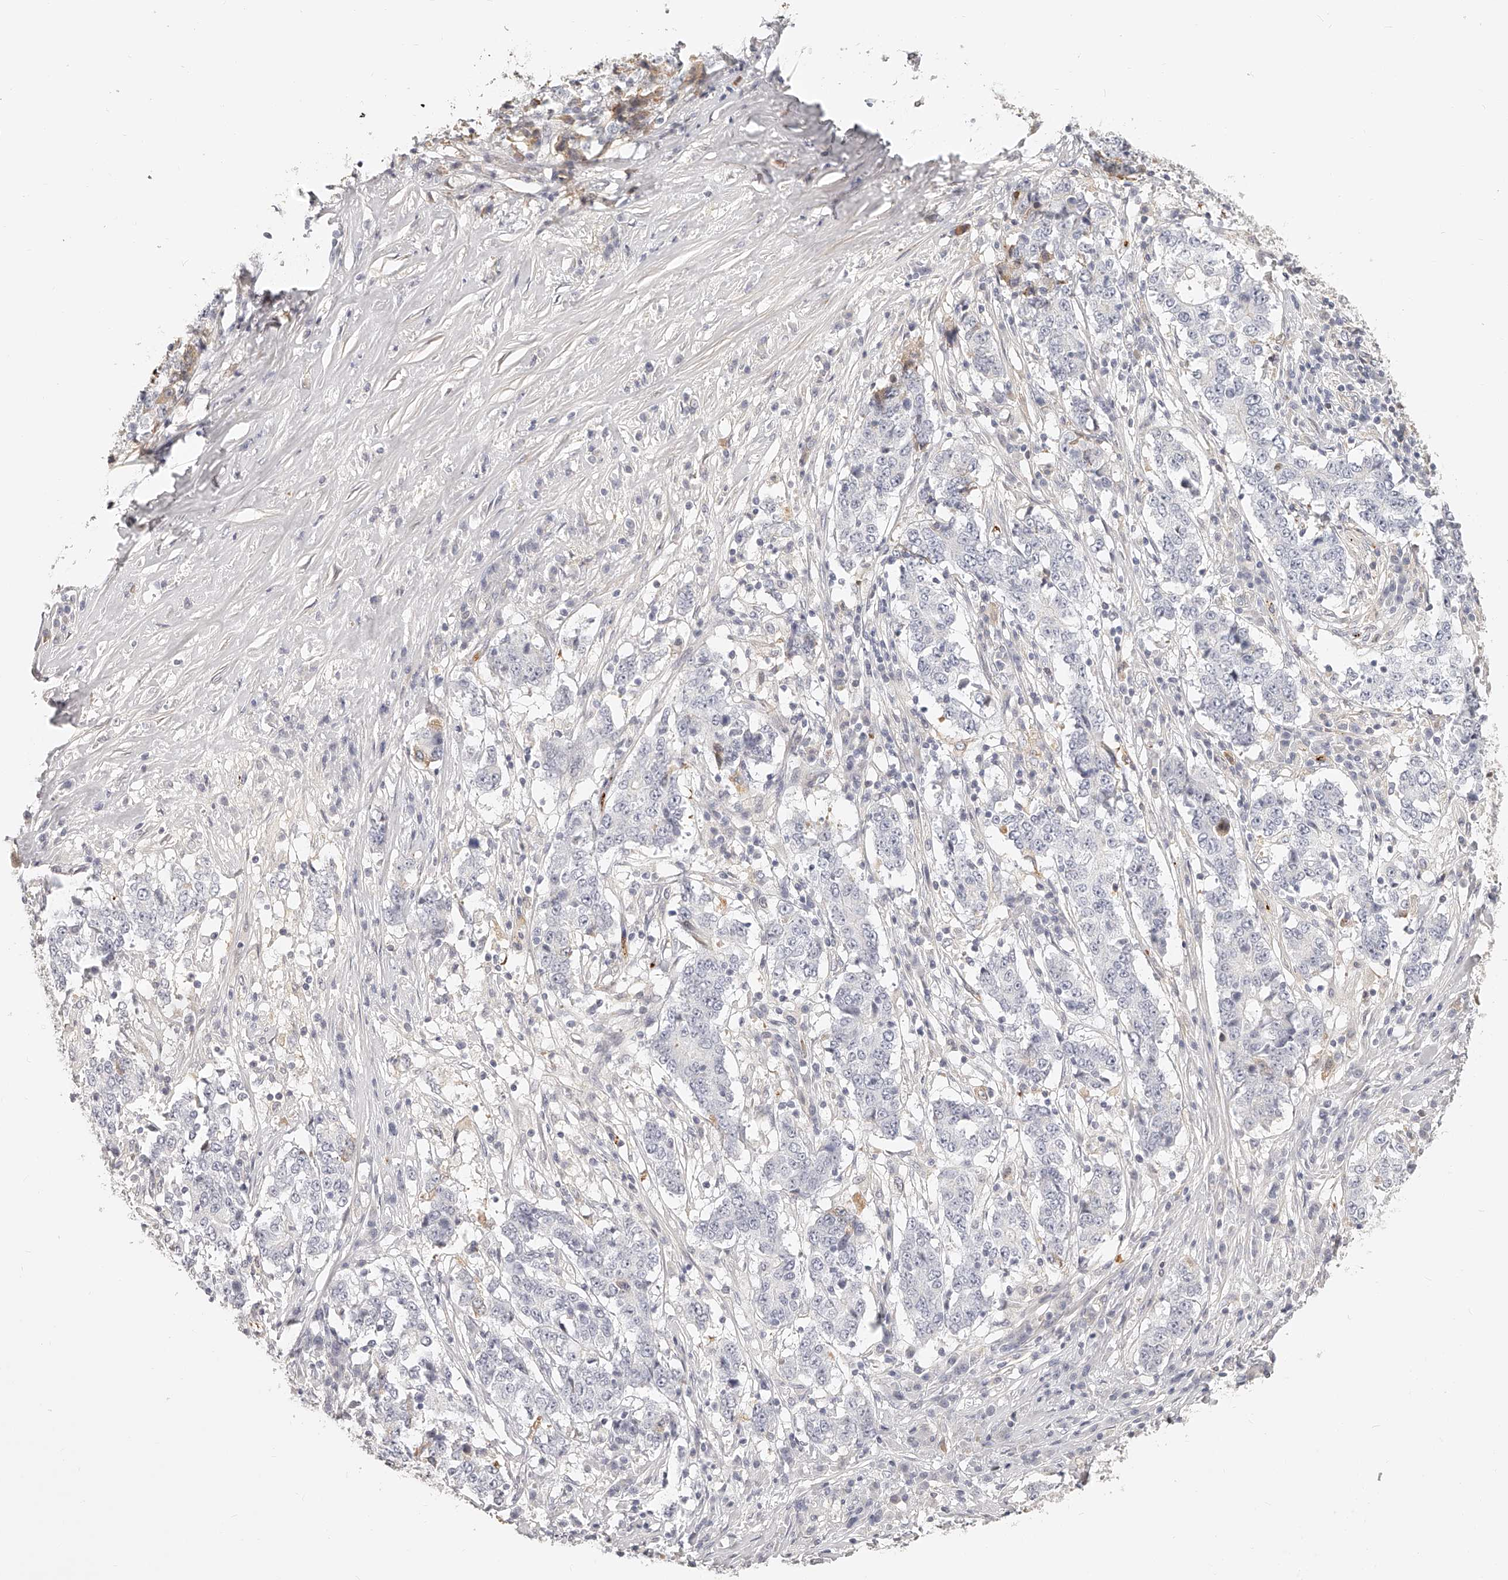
{"staining": {"intensity": "negative", "quantity": "none", "location": "none"}, "tissue": "stomach cancer", "cell_type": "Tumor cells", "image_type": "cancer", "snomed": [{"axis": "morphology", "description": "Adenocarcinoma, NOS"}, {"axis": "topography", "description": "Stomach"}], "caption": "Immunohistochemistry (IHC) image of neoplastic tissue: stomach cancer stained with DAB exhibits no significant protein staining in tumor cells.", "gene": "ITGB3", "patient": {"sex": "male", "age": 59}}